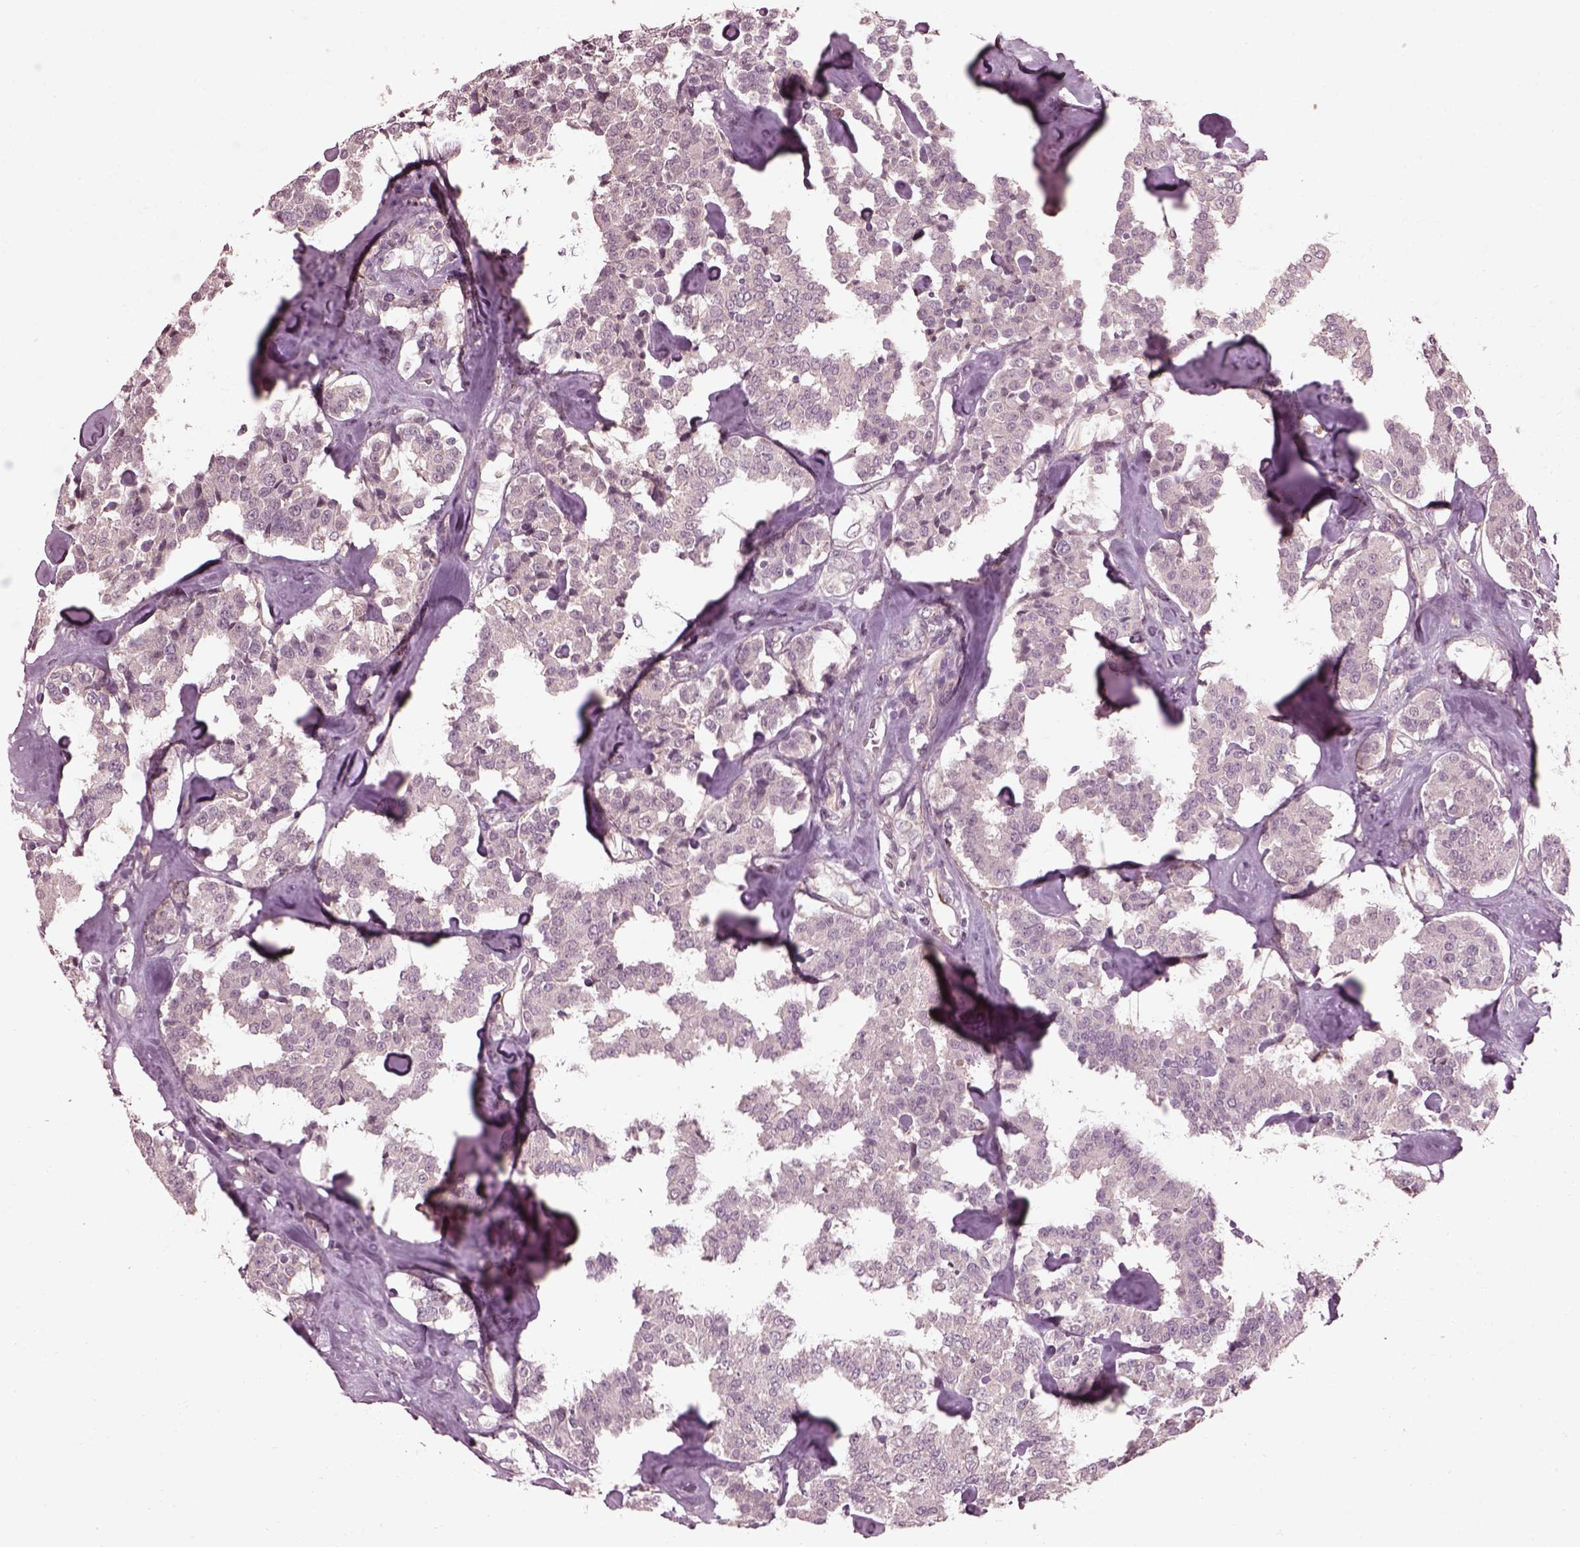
{"staining": {"intensity": "negative", "quantity": "none", "location": "none"}, "tissue": "carcinoid", "cell_type": "Tumor cells", "image_type": "cancer", "snomed": [{"axis": "morphology", "description": "Carcinoid, malignant, NOS"}, {"axis": "topography", "description": "Pancreas"}], "caption": "DAB immunohistochemical staining of malignant carcinoid displays no significant staining in tumor cells.", "gene": "EFEMP1", "patient": {"sex": "male", "age": 41}}